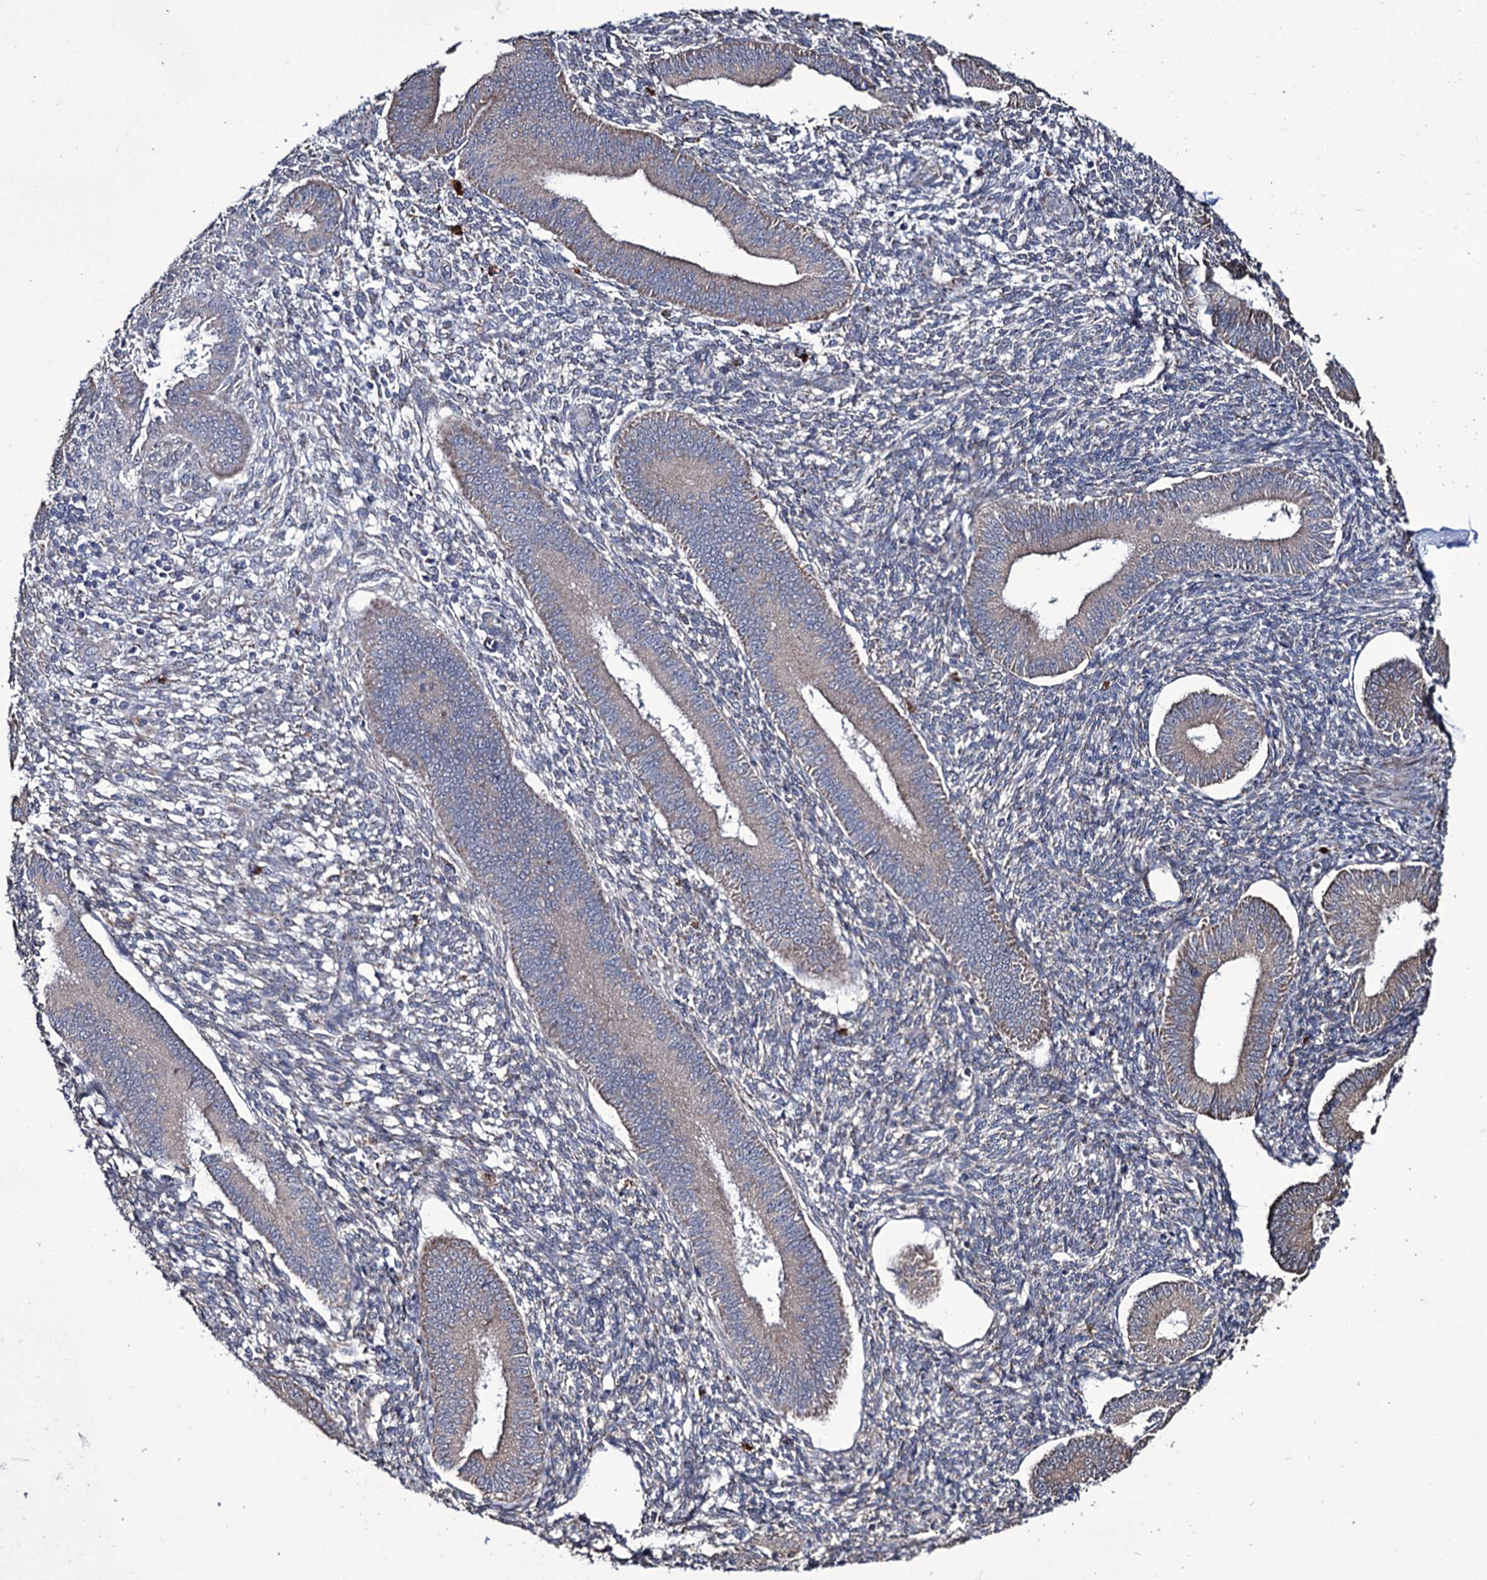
{"staining": {"intensity": "negative", "quantity": "none", "location": "none"}, "tissue": "endometrium", "cell_type": "Cells in endometrial stroma", "image_type": "normal", "snomed": [{"axis": "morphology", "description": "Normal tissue, NOS"}, {"axis": "topography", "description": "Uterus"}, {"axis": "topography", "description": "Endometrium"}], "caption": "An immunohistochemistry (IHC) photomicrograph of benign endometrium is shown. There is no staining in cells in endometrial stroma of endometrium. (DAB IHC with hematoxylin counter stain).", "gene": "TUBGCP5", "patient": {"sex": "female", "age": 48}}